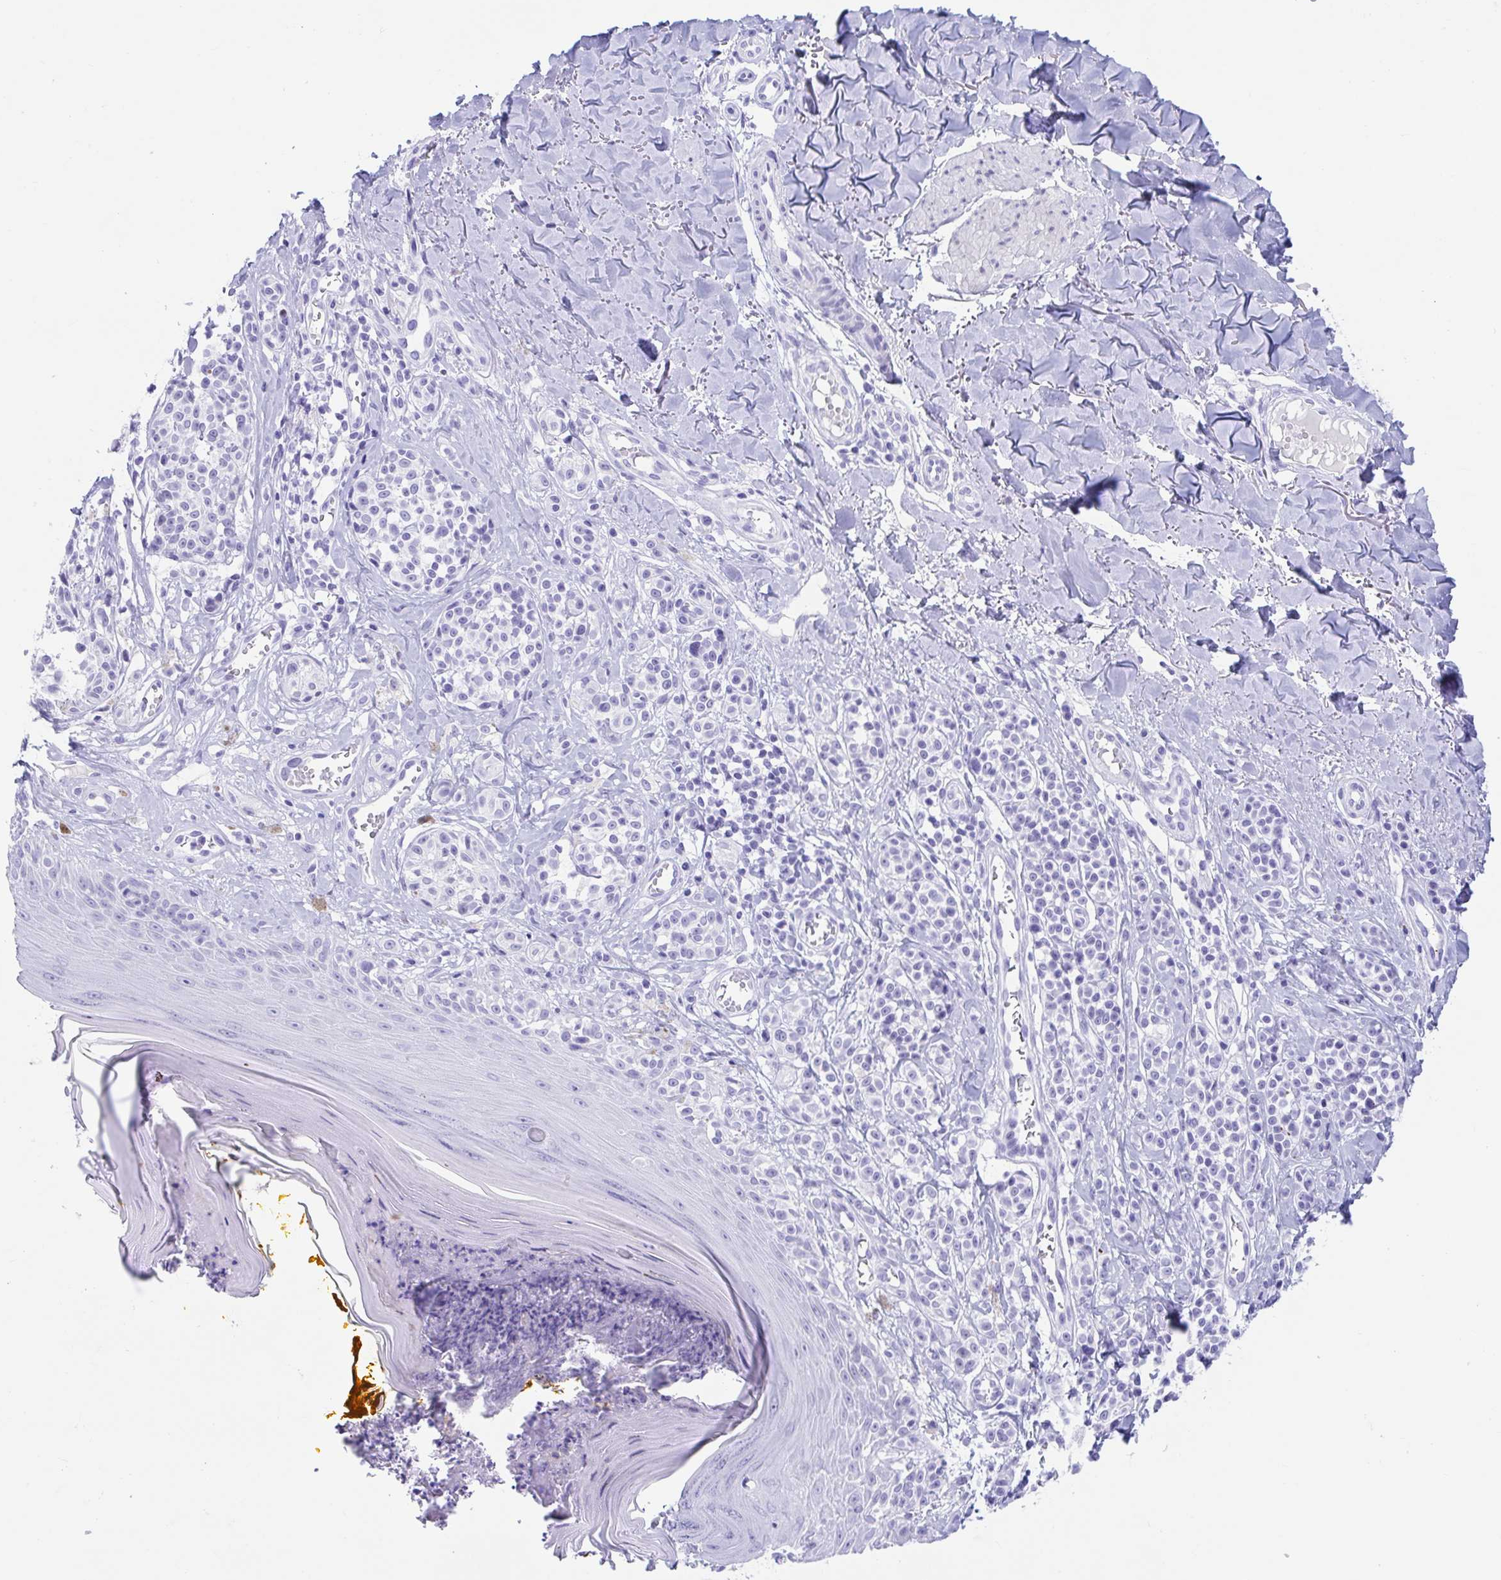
{"staining": {"intensity": "negative", "quantity": "none", "location": "none"}, "tissue": "melanoma", "cell_type": "Tumor cells", "image_type": "cancer", "snomed": [{"axis": "morphology", "description": "Malignant melanoma, NOS"}, {"axis": "topography", "description": "Skin"}], "caption": "A high-resolution micrograph shows immunohistochemistry (IHC) staining of melanoma, which shows no significant expression in tumor cells.", "gene": "TMEM35A", "patient": {"sex": "male", "age": 74}}